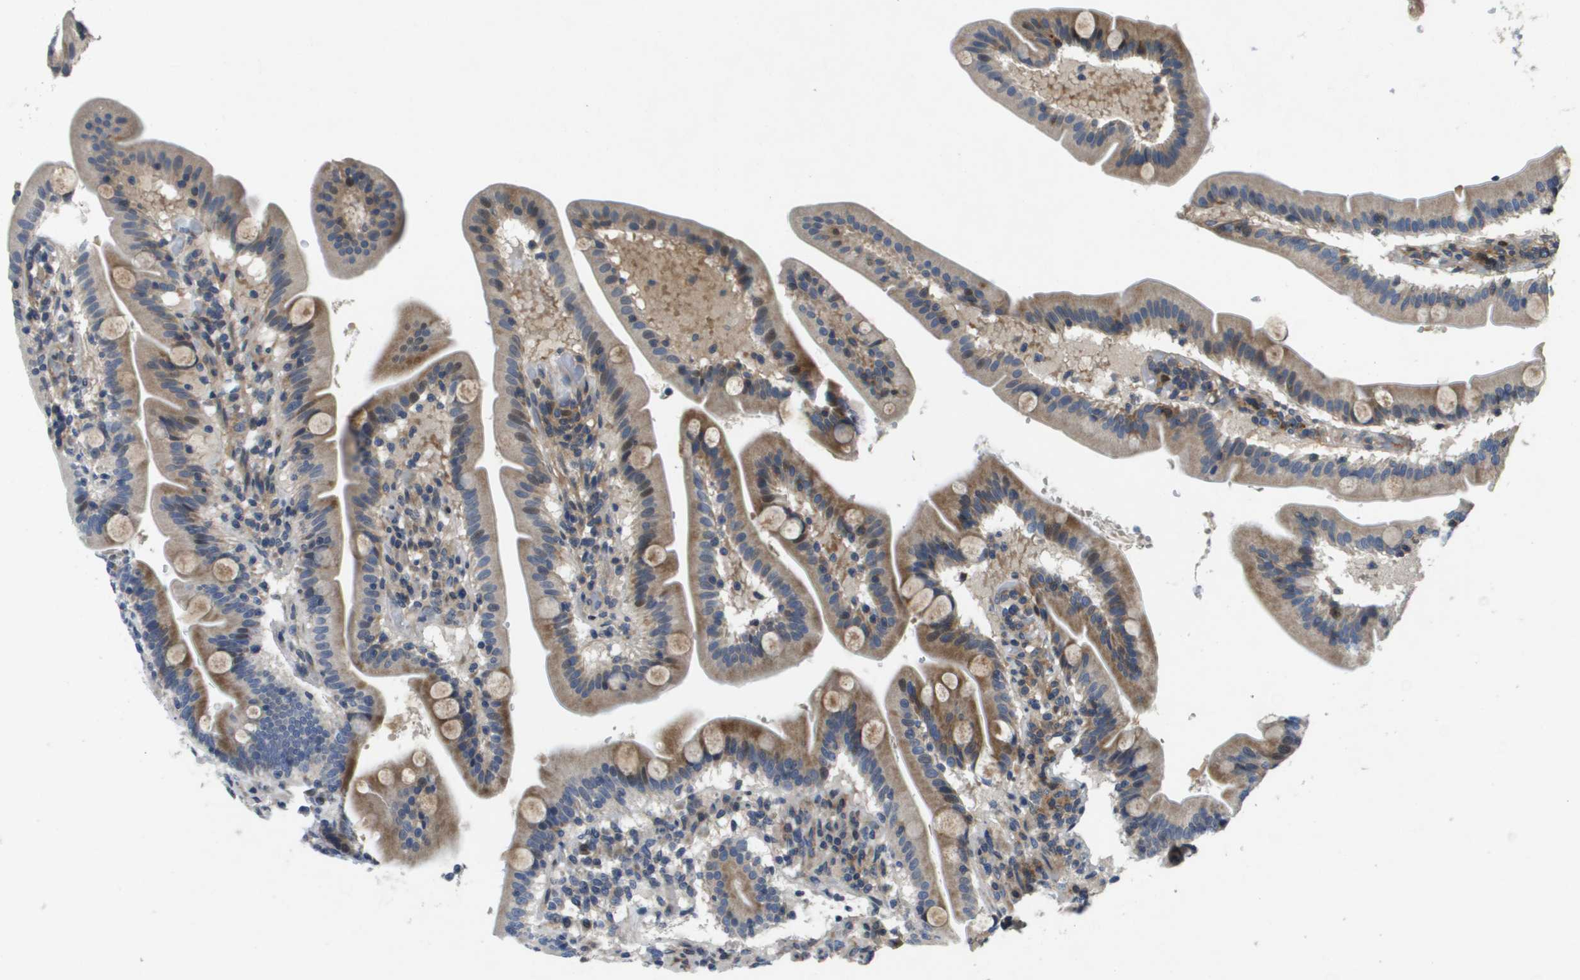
{"staining": {"intensity": "moderate", "quantity": "25%-75%", "location": "cytoplasmic/membranous"}, "tissue": "duodenum", "cell_type": "Glandular cells", "image_type": "normal", "snomed": [{"axis": "morphology", "description": "Normal tissue, NOS"}, {"axis": "topography", "description": "Duodenum"}], "caption": "Protein analysis of normal duodenum shows moderate cytoplasmic/membranous staining in approximately 25%-75% of glandular cells.", "gene": "SCN4B", "patient": {"sex": "male", "age": 54}}